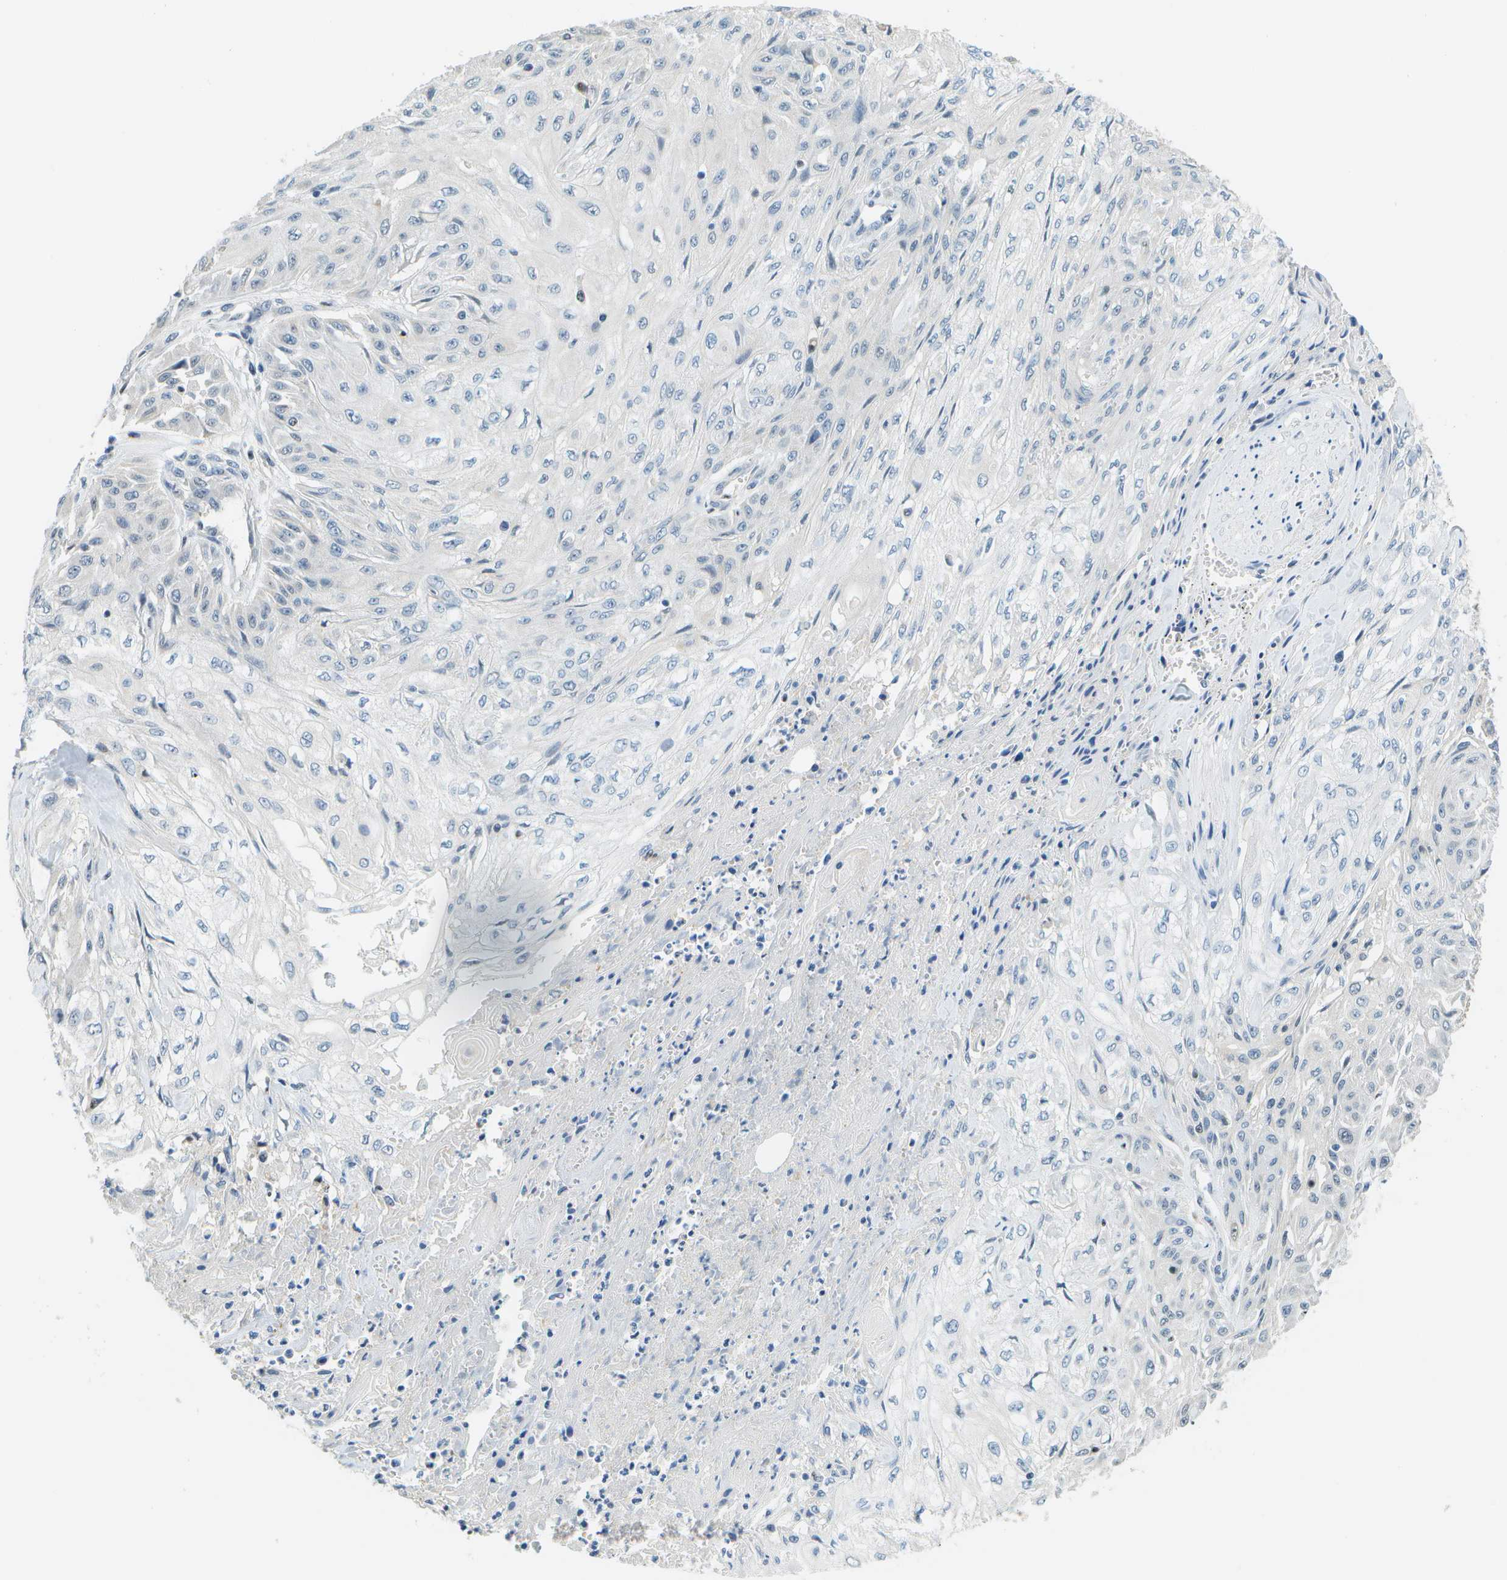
{"staining": {"intensity": "negative", "quantity": "none", "location": "none"}, "tissue": "skin cancer", "cell_type": "Tumor cells", "image_type": "cancer", "snomed": [{"axis": "morphology", "description": "Squamous cell carcinoma, NOS"}, {"axis": "morphology", "description": "Squamous cell carcinoma, metastatic, NOS"}, {"axis": "topography", "description": "Skin"}, {"axis": "topography", "description": "Lymph node"}], "caption": "A micrograph of human skin cancer (metastatic squamous cell carcinoma) is negative for staining in tumor cells.", "gene": "PTGIS", "patient": {"sex": "male", "age": 75}}